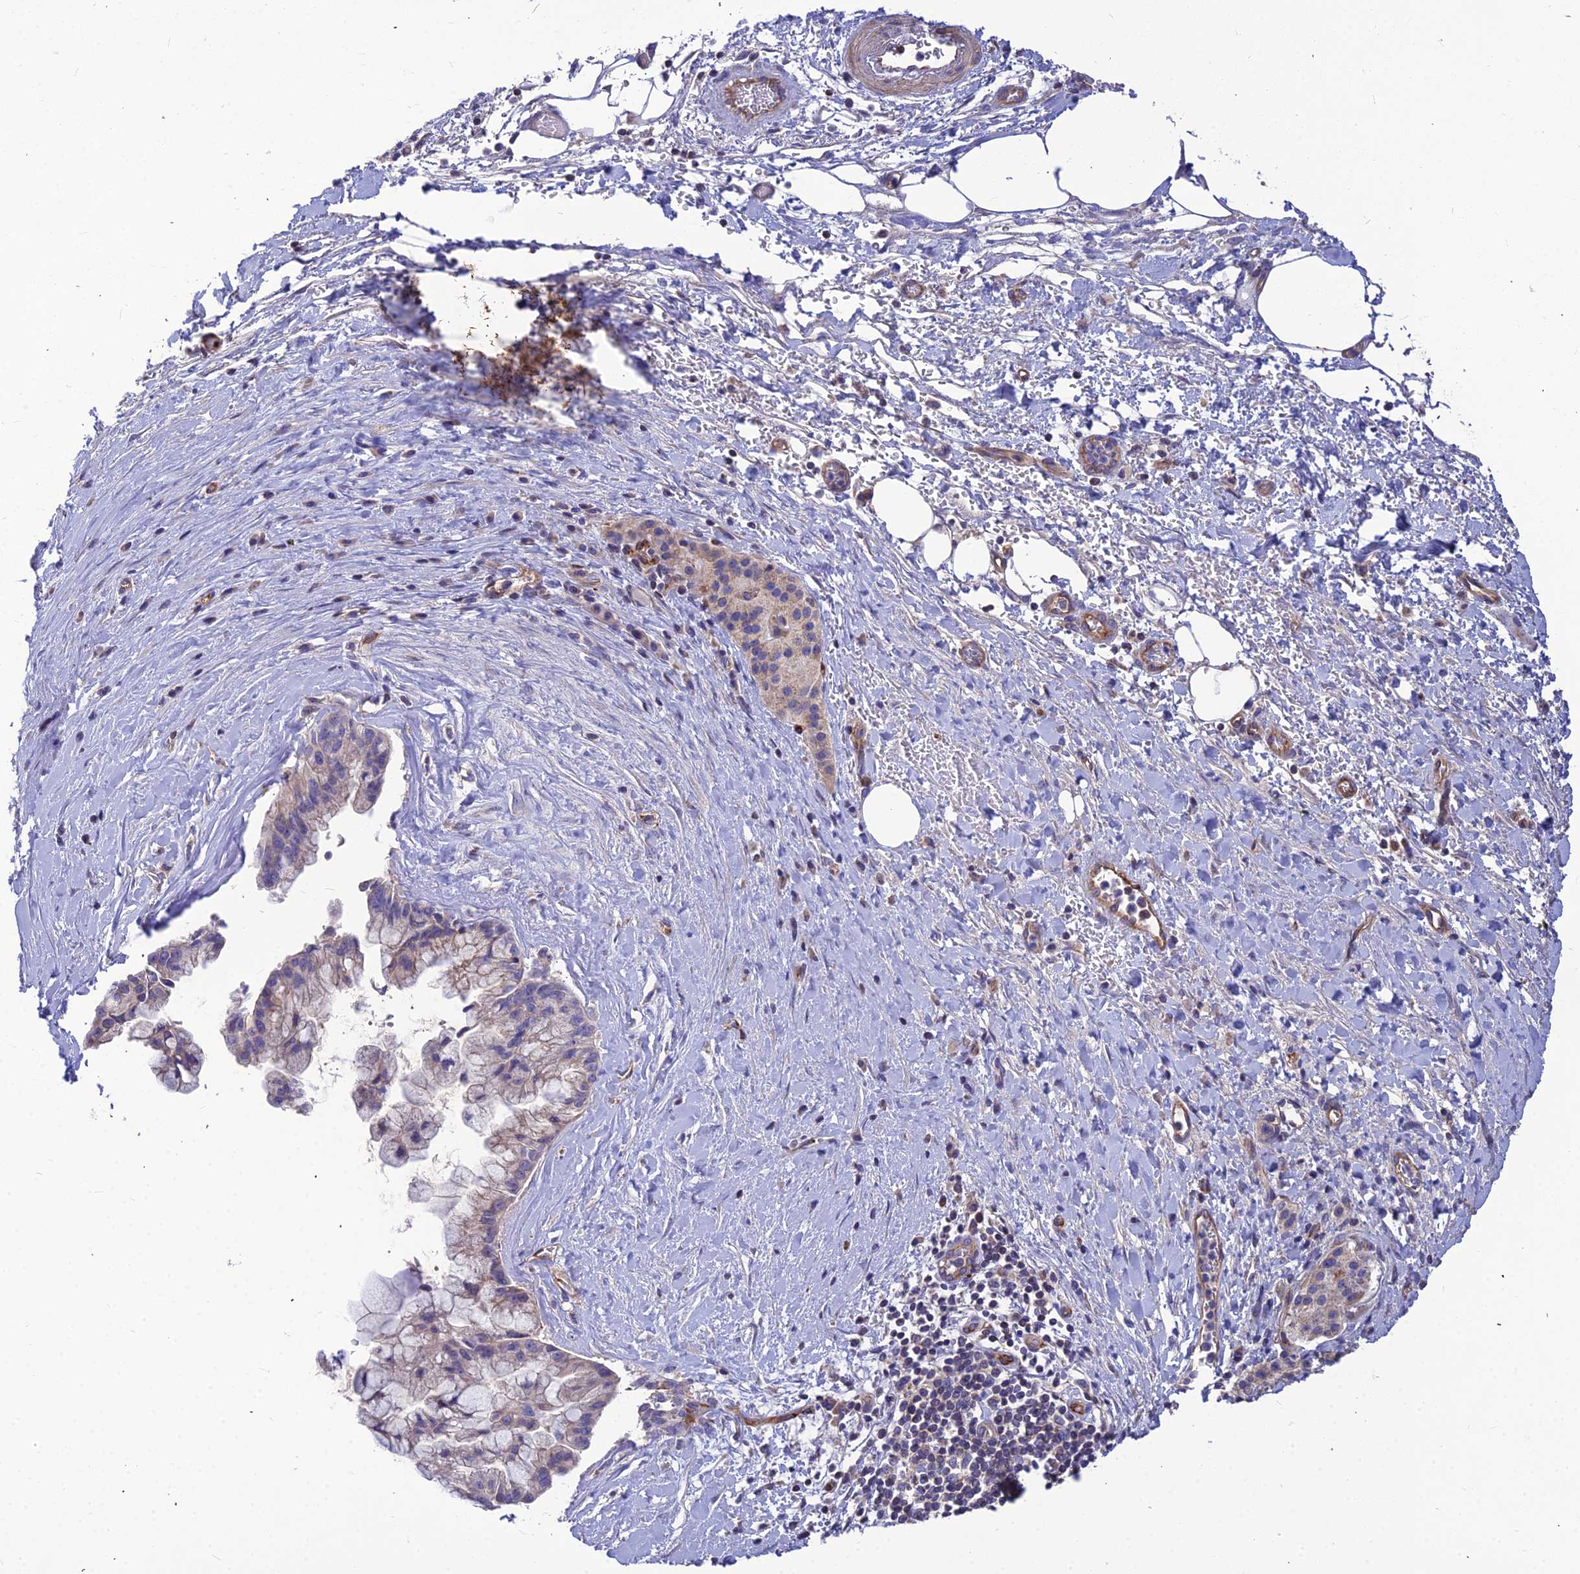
{"staining": {"intensity": "negative", "quantity": "none", "location": "none"}, "tissue": "pancreatic cancer", "cell_type": "Tumor cells", "image_type": "cancer", "snomed": [{"axis": "morphology", "description": "Adenocarcinoma, NOS"}, {"axis": "topography", "description": "Pancreas"}], "caption": "Immunohistochemistry (IHC) histopathology image of neoplastic tissue: human pancreatic cancer (adenocarcinoma) stained with DAB (3,3'-diaminobenzidine) demonstrates no significant protein staining in tumor cells.", "gene": "ASPHD1", "patient": {"sex": "male", "age": 73}}